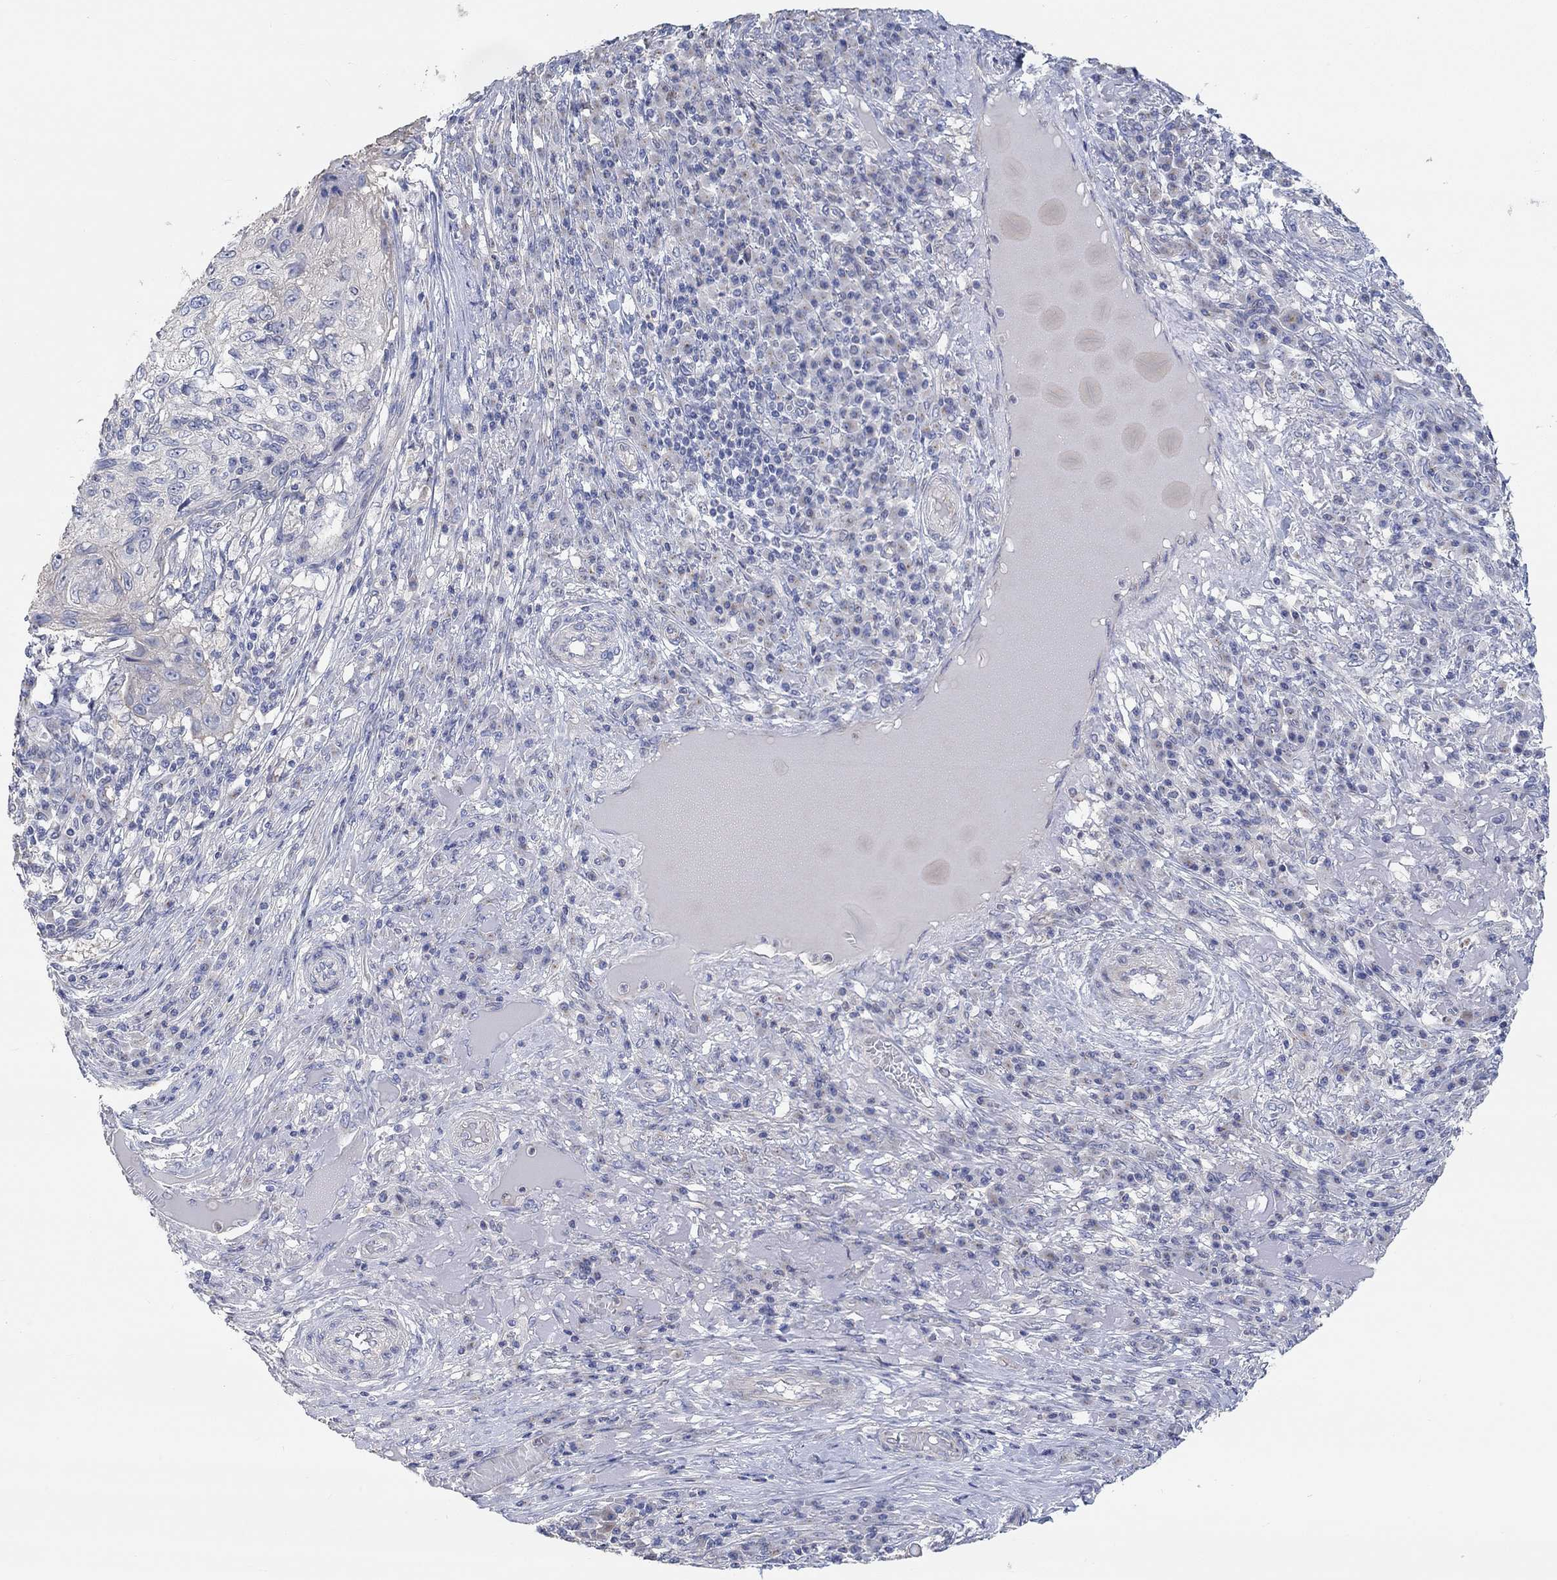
{"staining": {"intensity": "negative", "quantity": "none", "location": "none"}, "tissue": "skin cancer", "cell_type": "Tumor cells", "image_type": "cancer", "snomed": [{"axis": "morphology", "description": "Squamous cell carcinoma, NOS"}, {"axis": "topography", "description": "Skin"}], "caption": "Immunohistochemical staining of squamous cell carcinoma (skin) exhibits no significant expression in tumor cells. (Immunohistochemistry (ihc), brightfield microscopy, high magnification).", "gene": "NLRP14", "patient": {"sex": "male", "age": 92}}